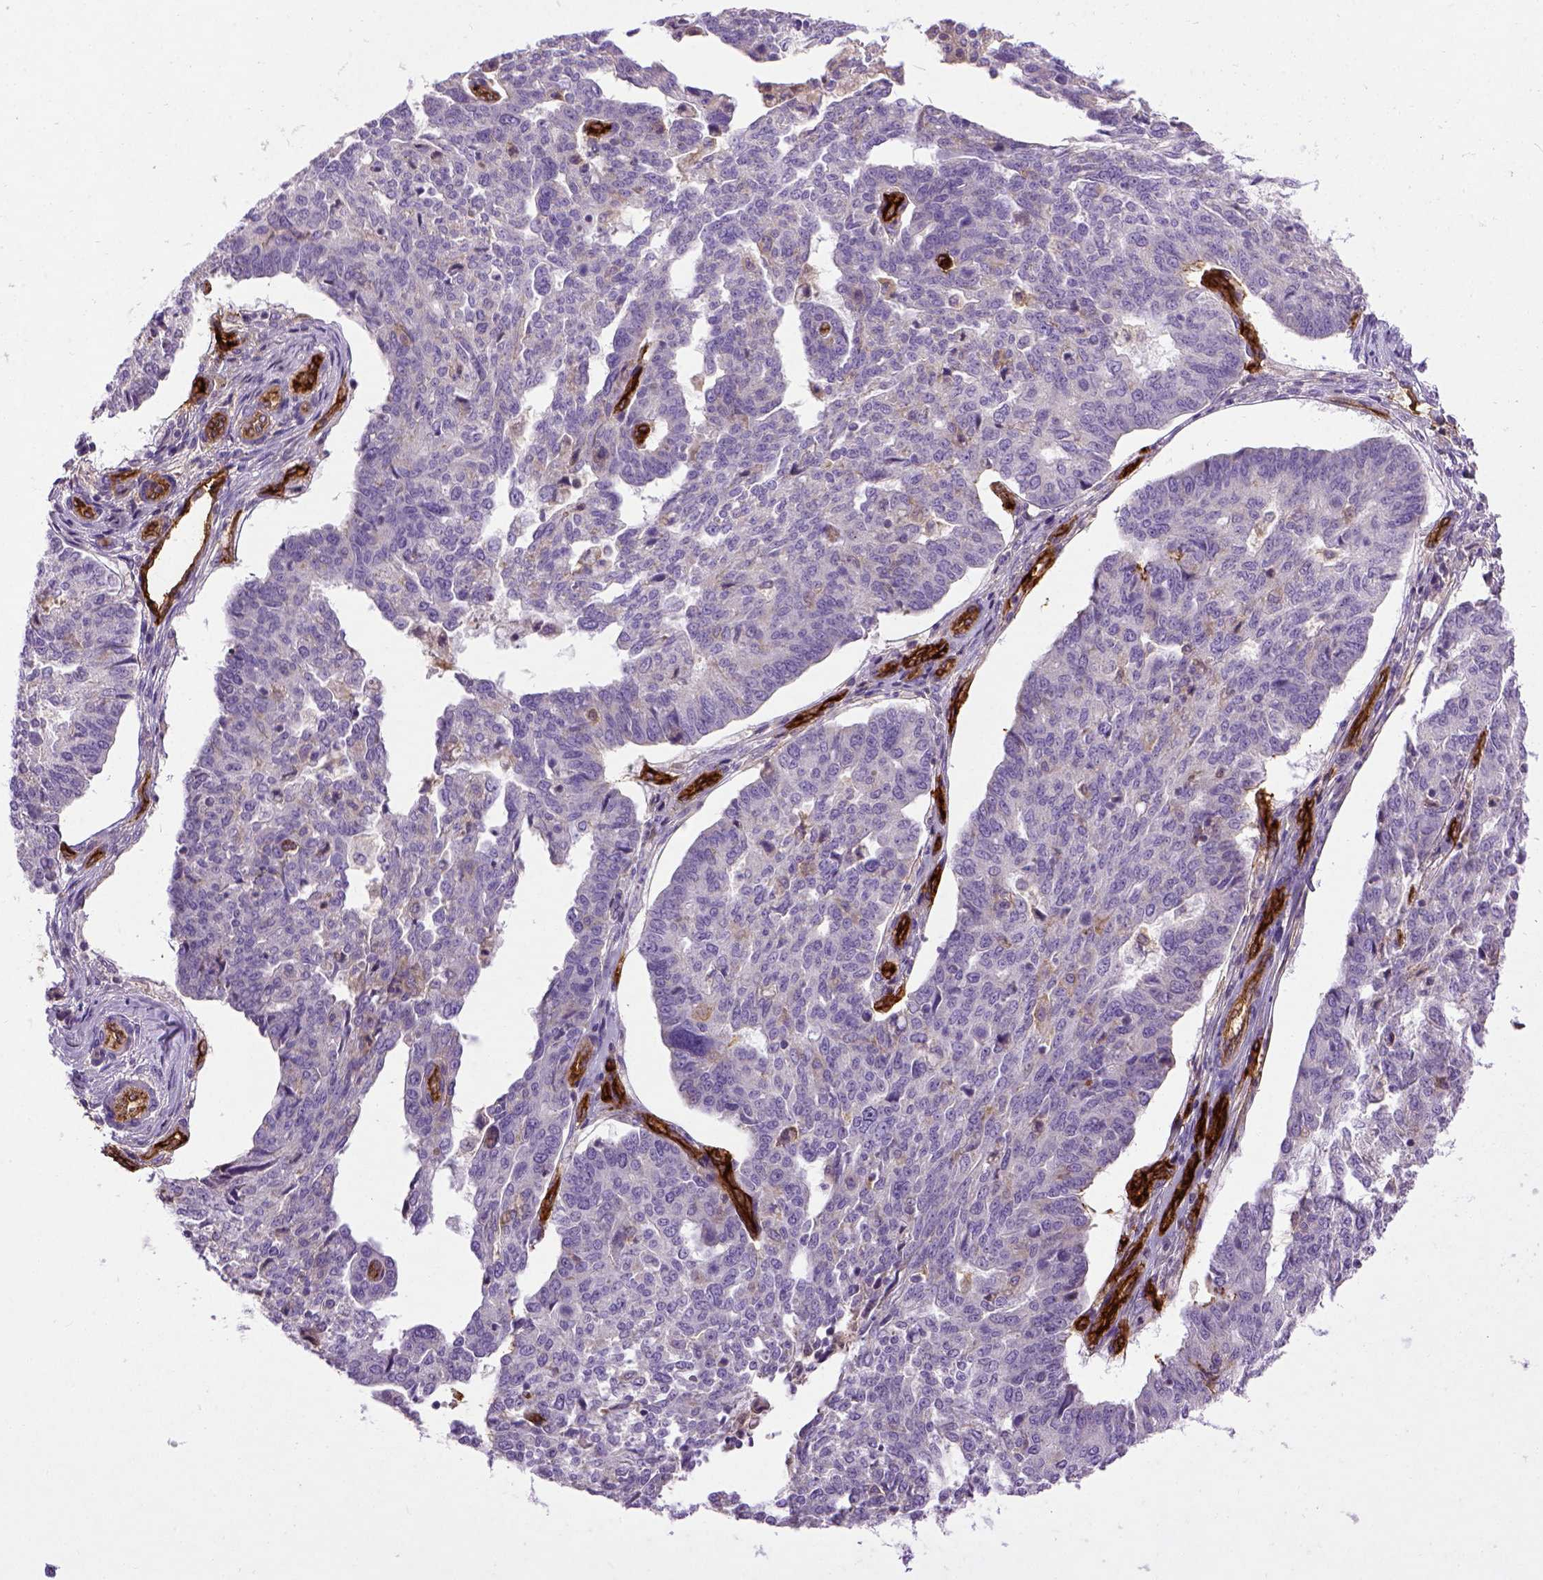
{"staining": {"intensity": "negative", "quantity": "none", "location": "none"}, "tissue": "ovarian cancer", "cell_type": "Tumor cells", "image_type": "cancer", "snomed": [{"axis": "morphology", "description": "Cystadenocarcinoma, serous, NOS"}, {"axis": "topography", "description": "Ovary"}], "caption": "Protein analysis of ovarian cancer (serous cystadenocarcinoma) reveals no significant staining in tumor cells.", "gene": "ENG", "patient": {"sex": "female", "age": 67}}